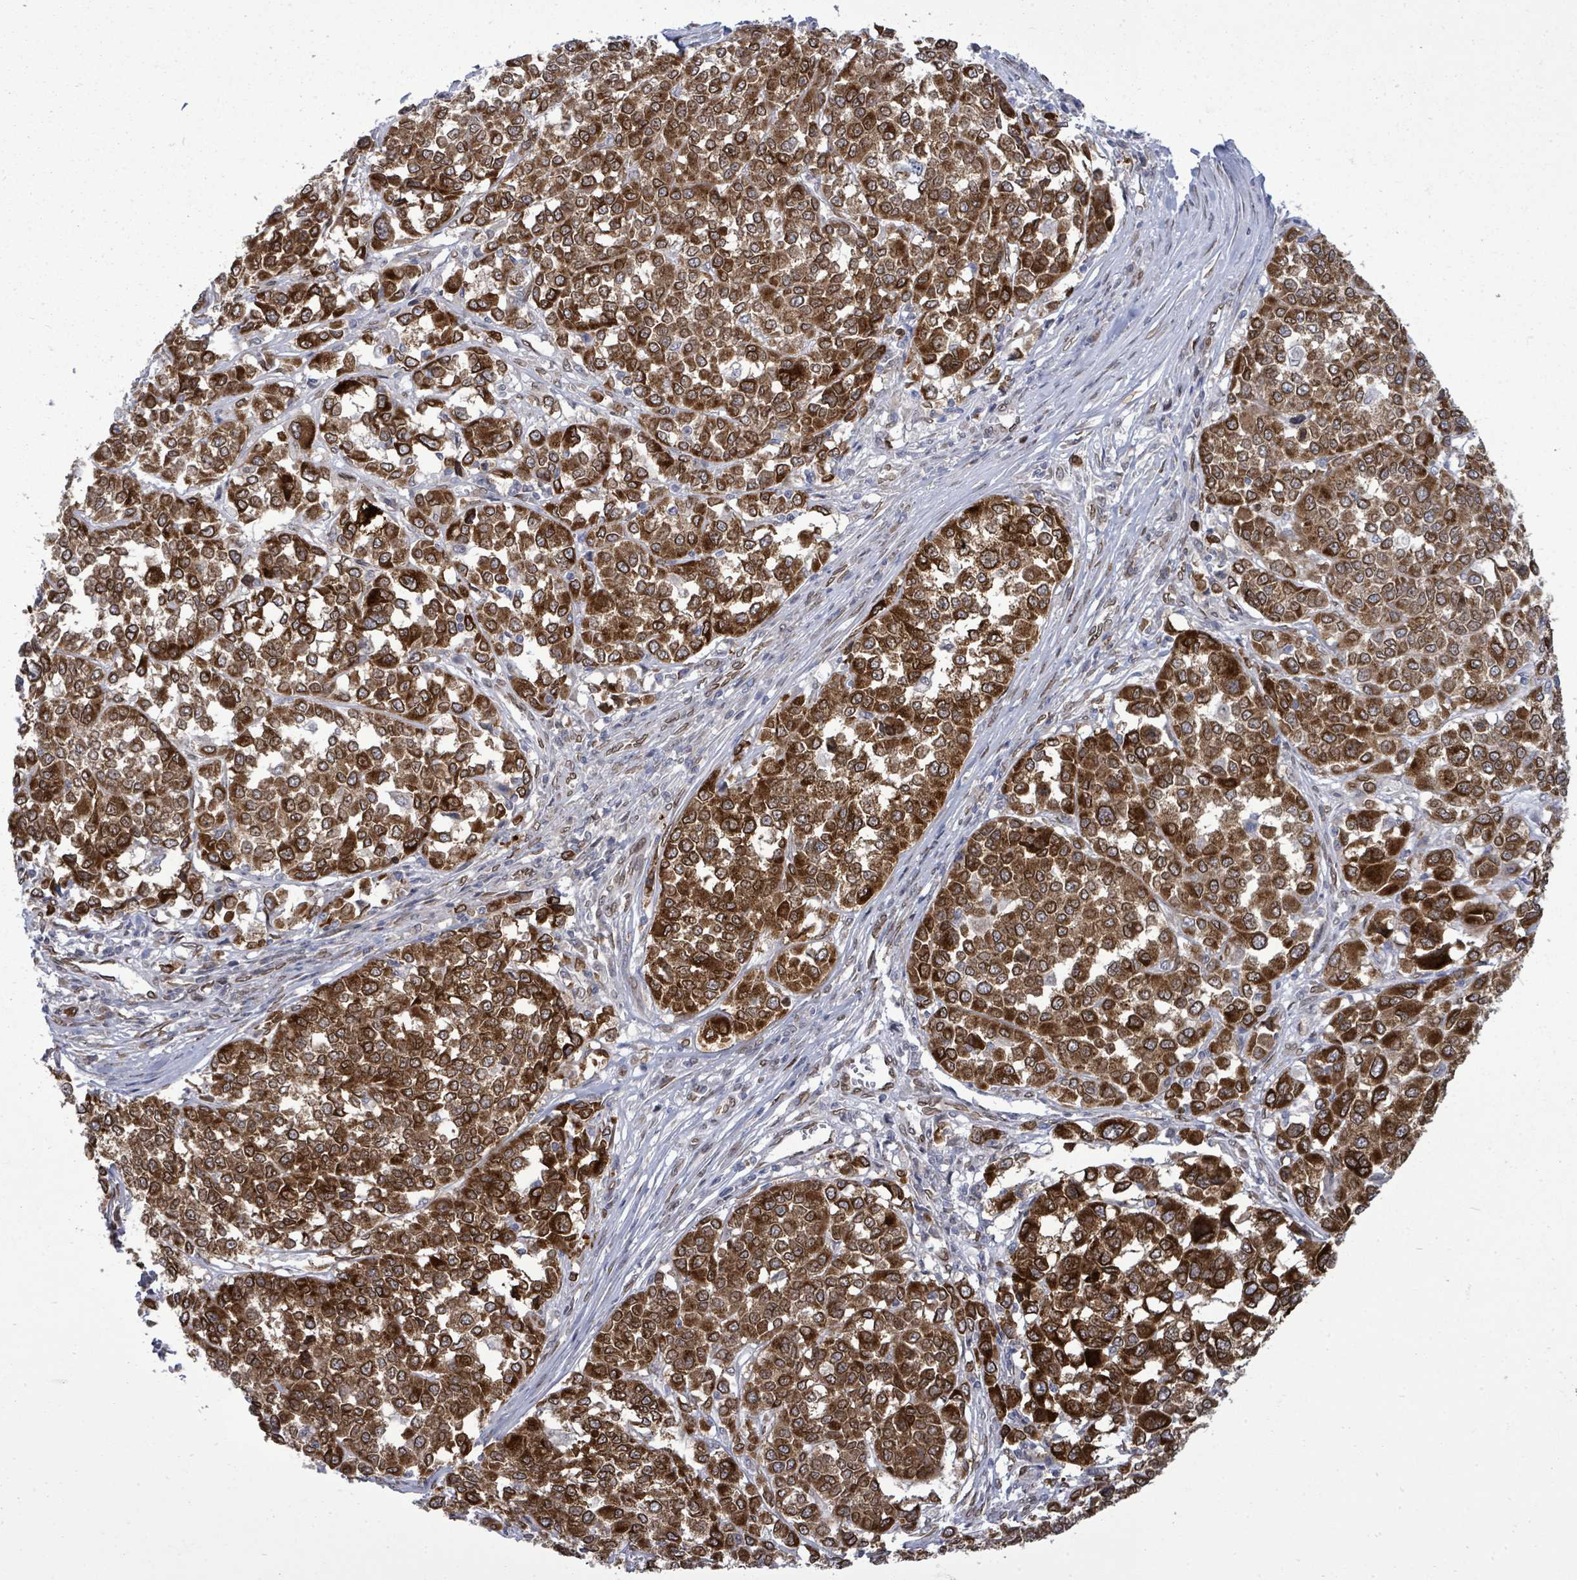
{"staining": {"intensity": "strong", "quantity": ">75%", "location": "cytoplasmic/membranous,nuclear"}, "tissue": "melanoma", "cell_type": "Tumor cells", "image_type": "cancer", "snomed": [{"axis": "morphology", "description": "Malignant melanoma, Metastatic site"}, {"axis": "topography", "description": "Lymph node"}], "caption": "The micrograph demonstrates staining of malignant melanoma (metastatic site), revealing strong cytoplasmic/membranous and nuclear protein positivity (brown color) within tumor cells.", "gene": "ARFGAP1", "patient": {"sex": "male", "age": 44}}